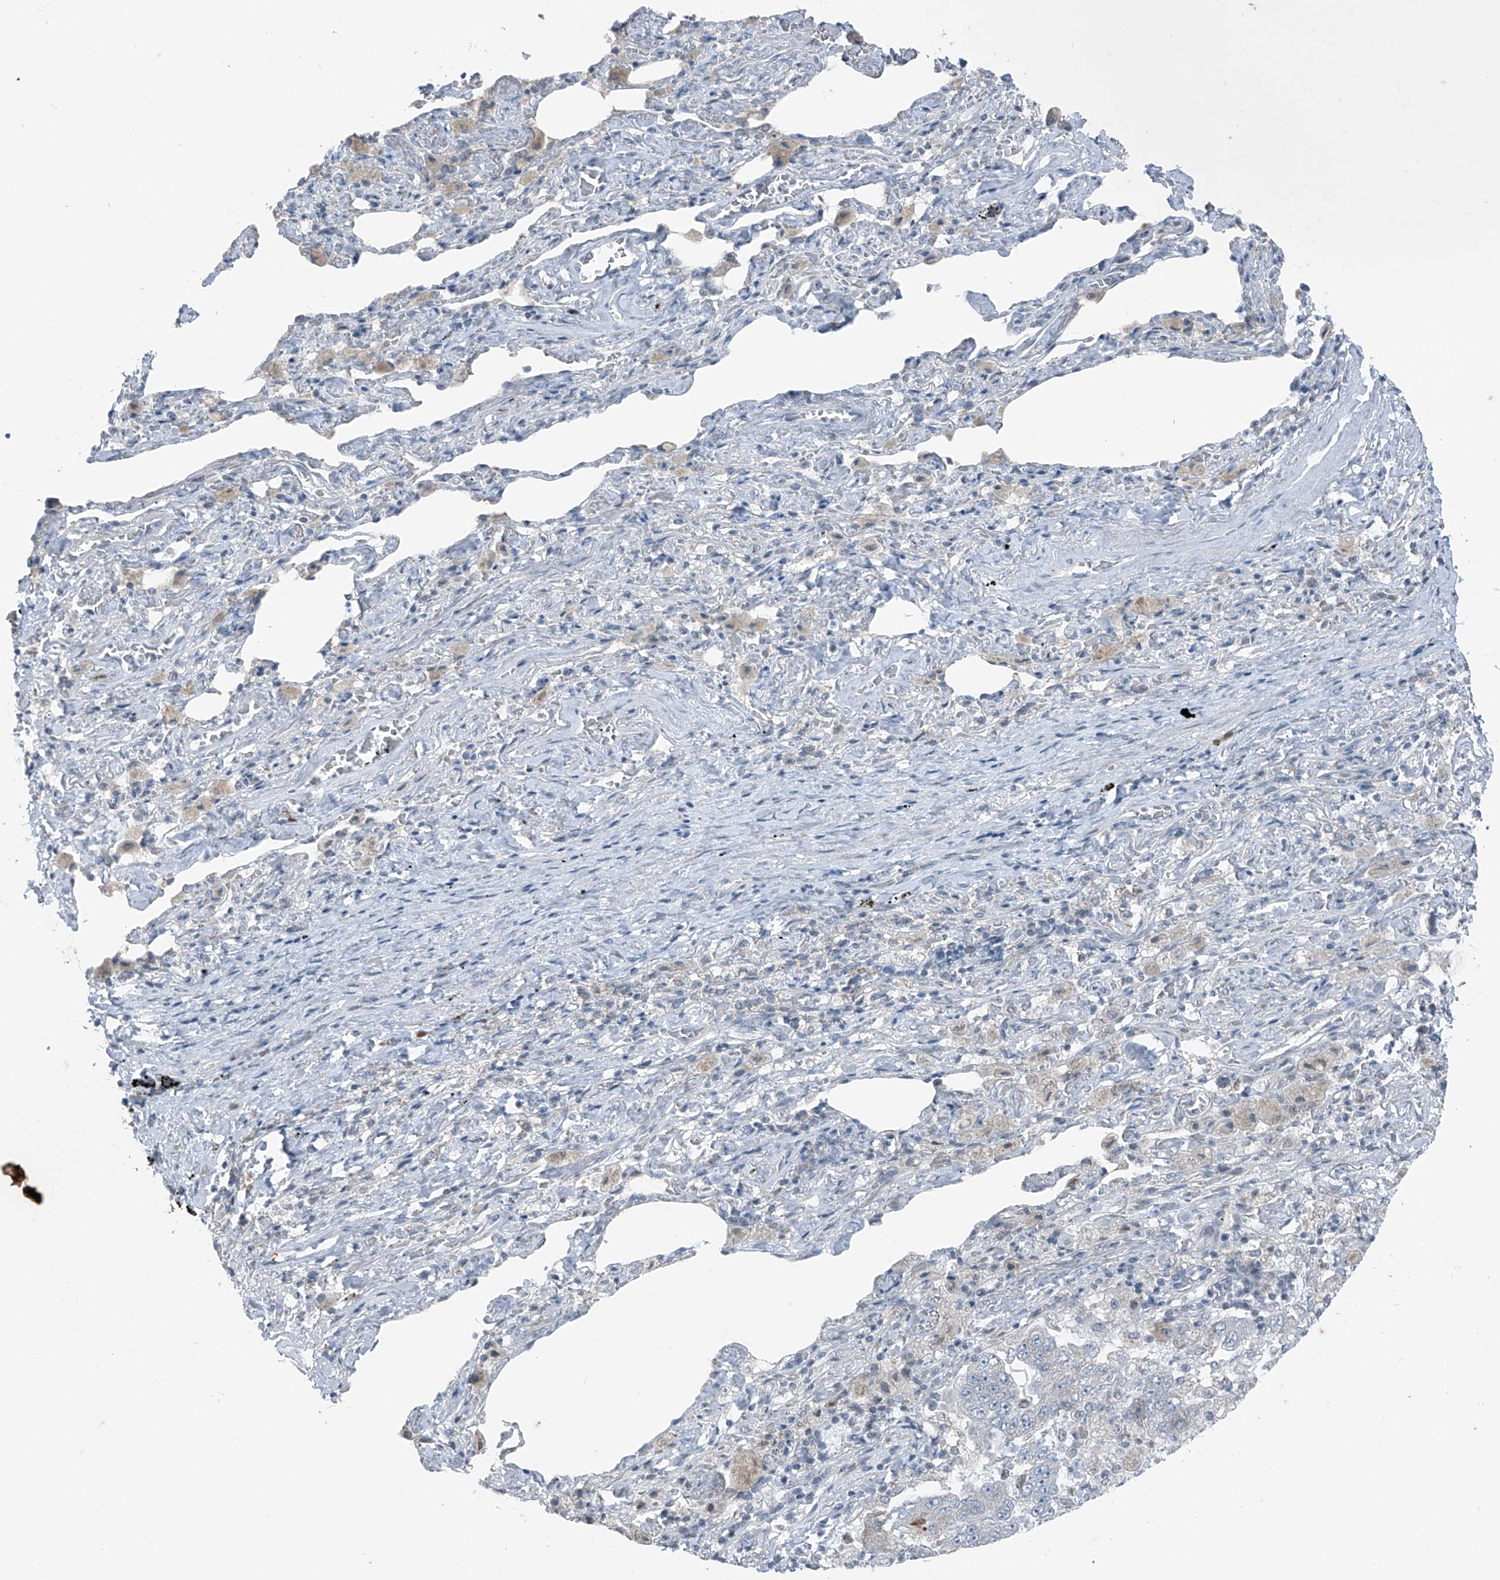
{"staining": {"intensity": "negative", "quantity": "none", "location": "none"}, "tissue": "lung cancer", "cell_type": "Tumor cells", "image_type": "cancer", "snomed": [{"axis": "morphology", "description": "Adenocarcinoma, NOS"}, {"axis": "topography", "description": "Lung"}], "caption": "High power microscopy photomicrograph of an immunohistochemistry (IHC) micrograph of lung cancer, revealing no significant expression in tumor cells.", "gene": "DYRK1B", "patient": {"sex": "female", "age": 51}}